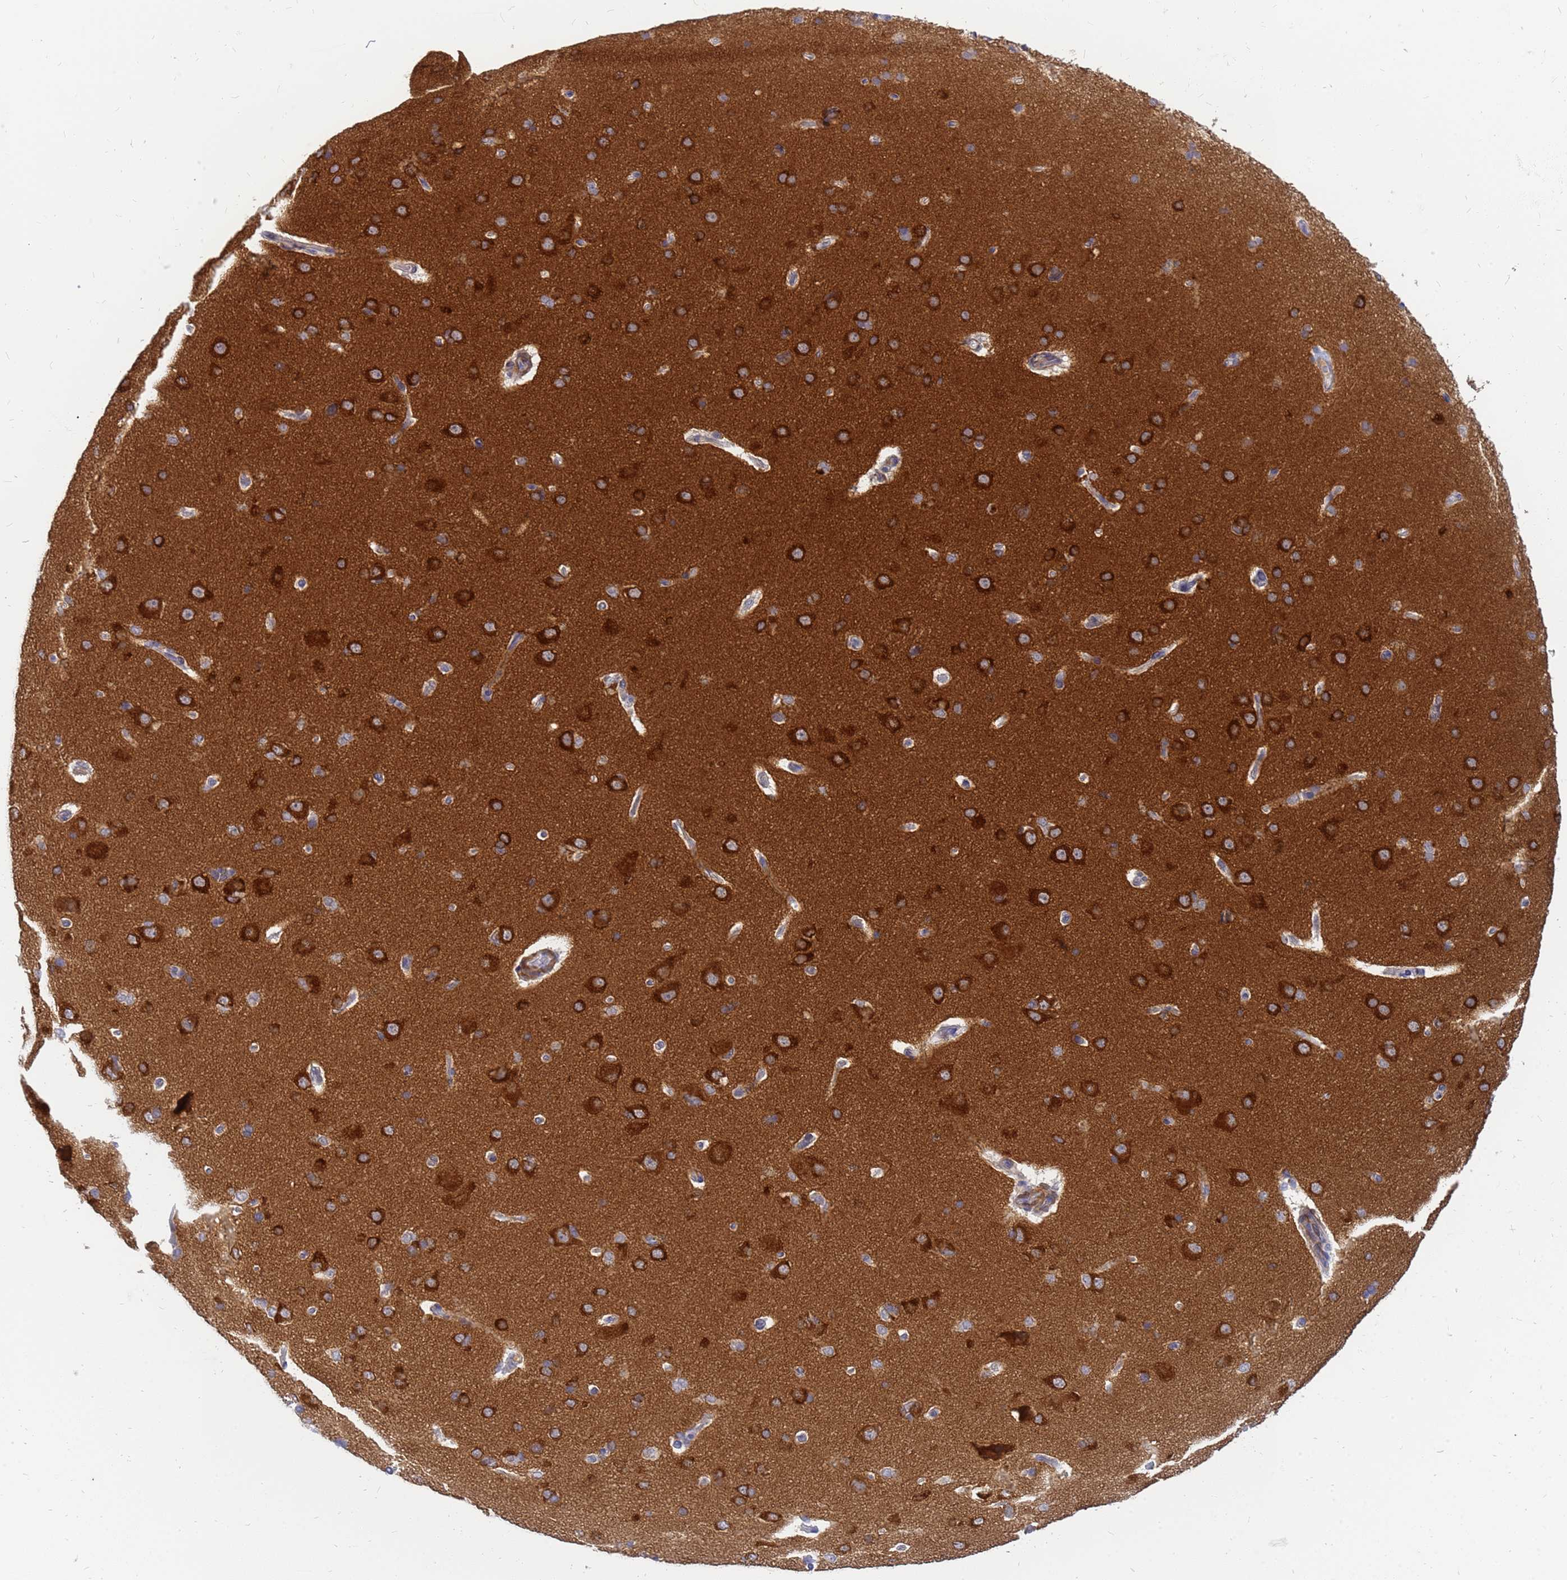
{"staining": {"intensity": "moderate", "quantity": "25%-75%", "location": "cytoplasmic/membranous"}, "tissue": "cerebral cortex", "cell_type": "Endothelial cells", "image_type": "normal", "snomed": [{"axis": "morphology", "description": "Normal tissue, NOS"}, {"axis": "topography", "description": "Cerebral cortex"}], "caption": "IHC of benign human cerebral cortex shows medium levels of moderate cytoplasmic/membranous expression in approximately 25%-75% of endothelial cells.", "gene": "SRGAP3", "patient": {"sex": "male", "age": 62}}